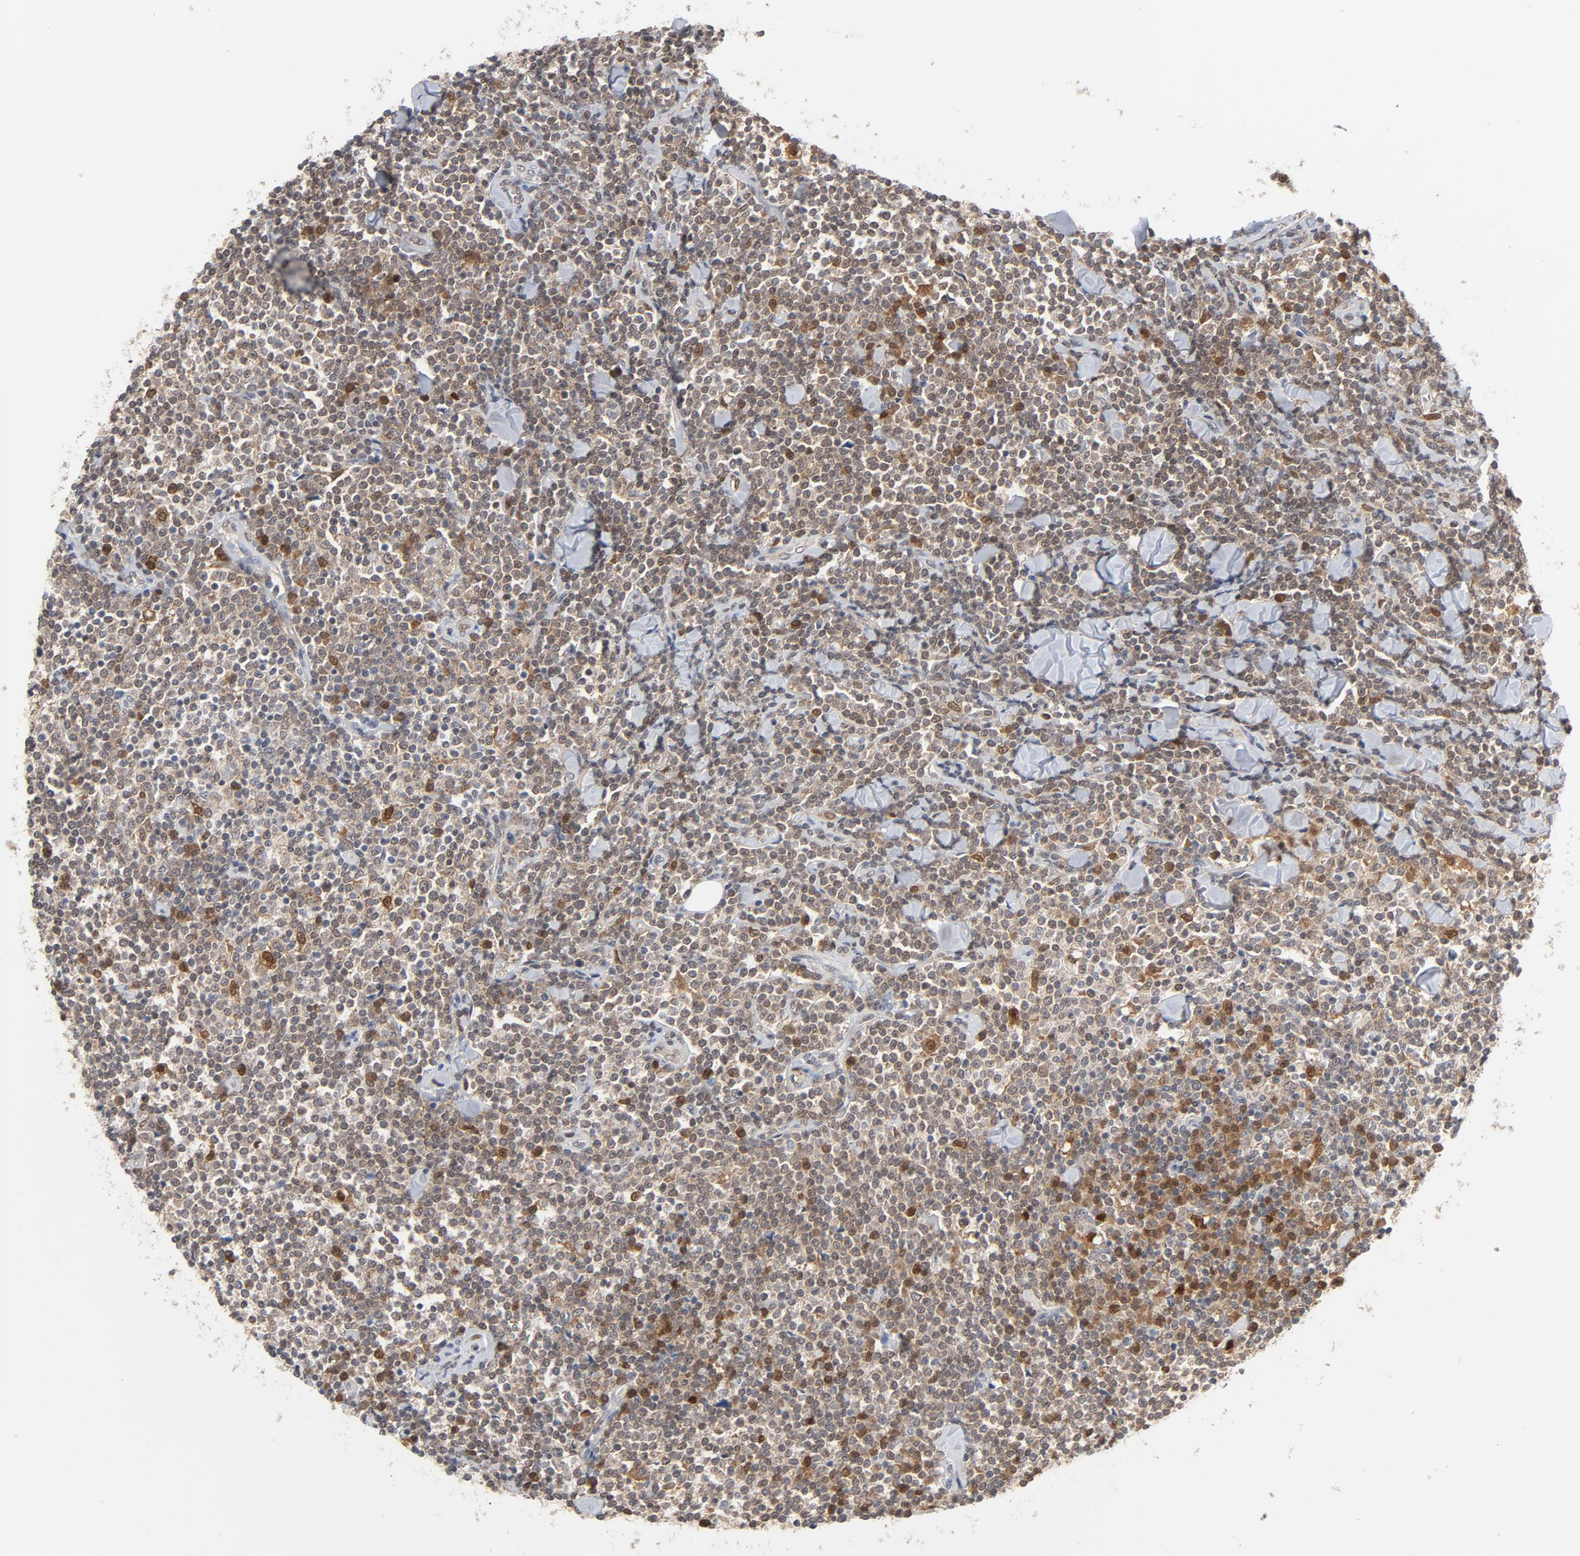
{"staining": {"intensity": "moderate", "quantity": ">75%", "location": "cytoplasmic/membranous,nuclear"}, "tissue": "lymphoma", "cell_type": "Tumor cells", "image_type": "cancer", "snomed": [{"axis": "morphology", "description": "Malignant lymphoma, non-Hodgkin's type, Low grade"}, {"axis": "topography", "description": "Soft tissue"}], "caption": "Immunohistochemistry (IHC) histopathology image of neoplastic tissue: human lymphoma stained using immunohistochemistry demonstrates medium levels of moderate protein expression localized specifically in the cytoplasmic/membranous and nuclear of tumor cells, appearing as a cytoplasmic/membranous and nuclear brown color.", "gene": "PRDX1", "patient": {"sex": "male", "age": 92}}